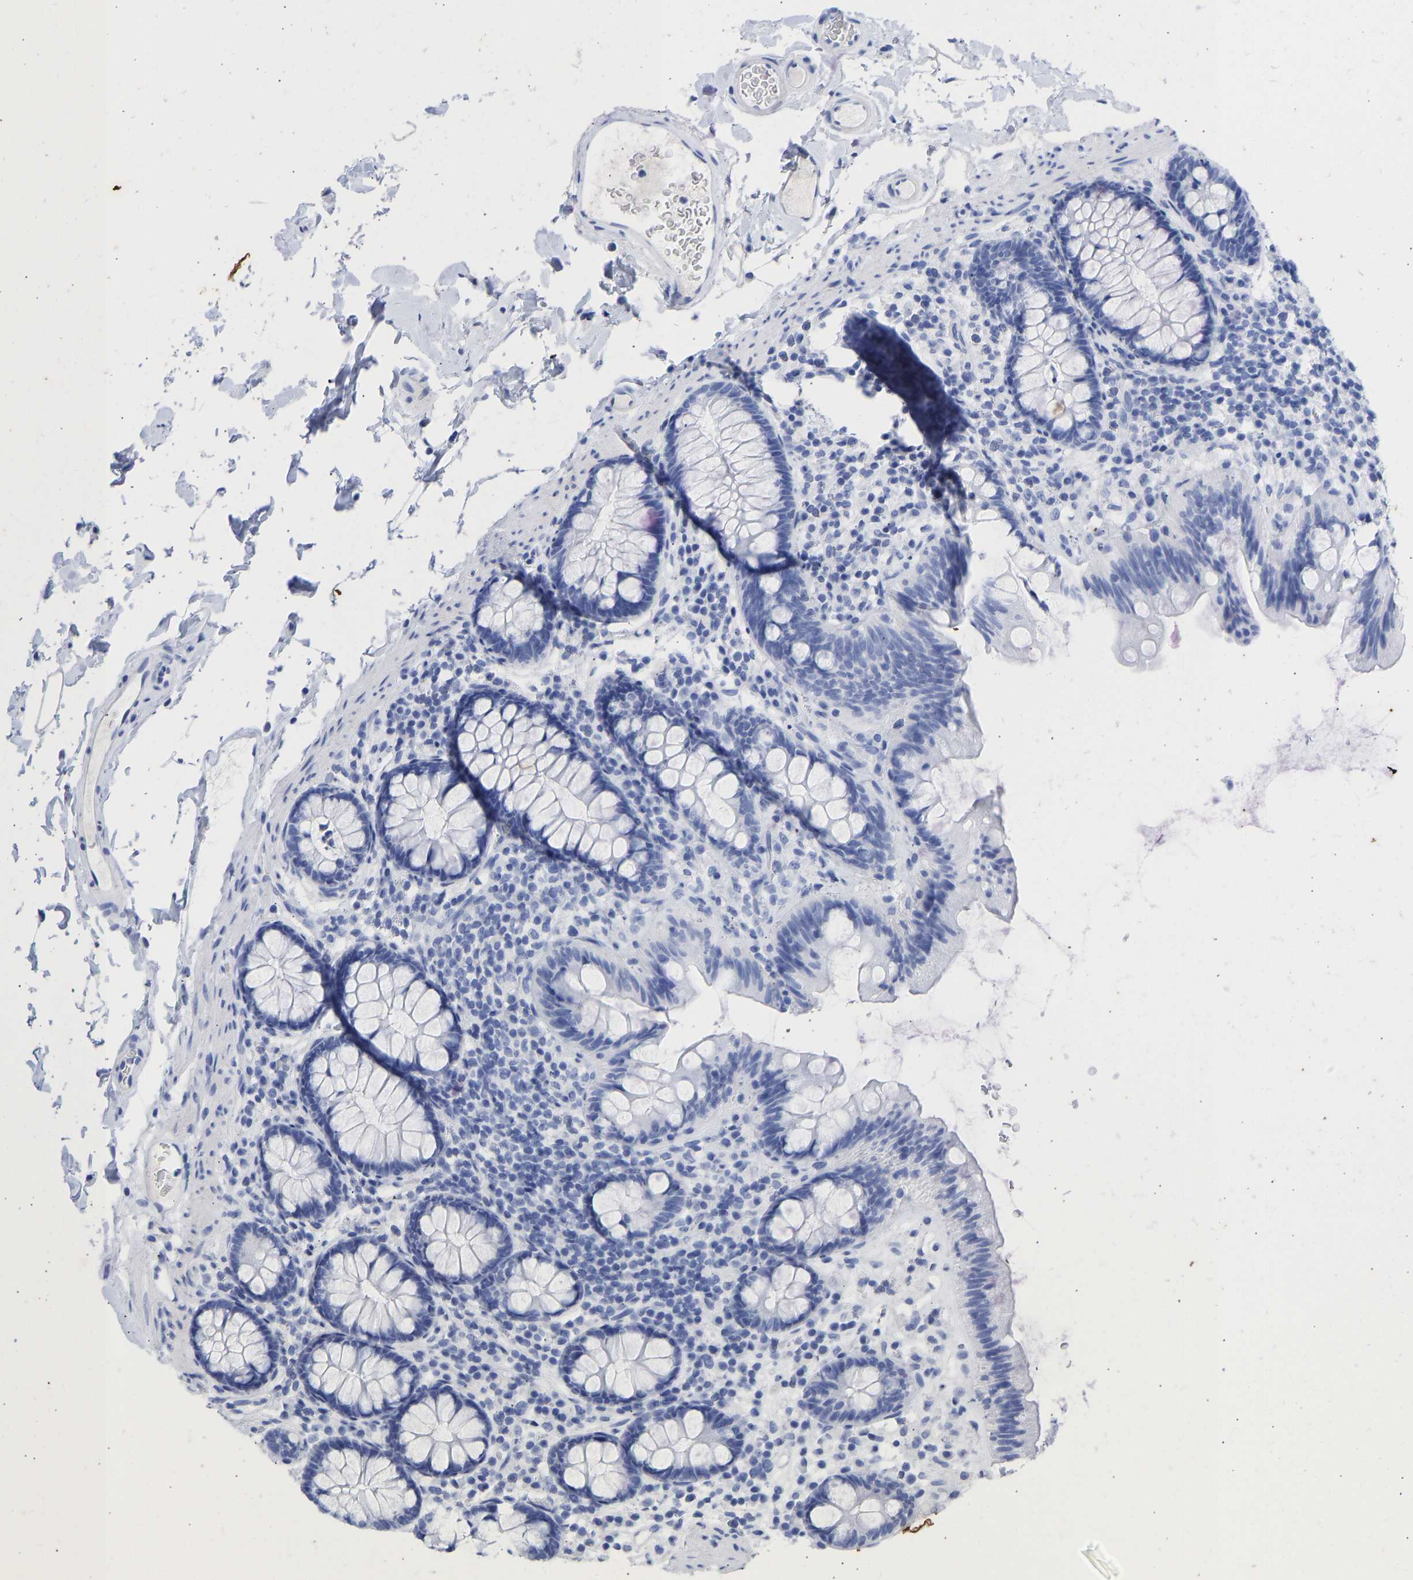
{"staining": {"intensity": "negative", "quantity": "none", "location": "none"}, "tissue": "colon", "cell_type": "Endothelial cells", "image_type": "normal", "snomed": [{"axis": "morphology", "description": "Normal tissue, NOS"}, {"axis": "topography", "description": "Colon"}], "caption": "Colon was stained to show a protein in brown. There is no significant expression in endothelial cells. (DAB IHC with hematoxylin counter stain).", "gene": "KRT1", "patient": {"sex": "female", "age": 80}}